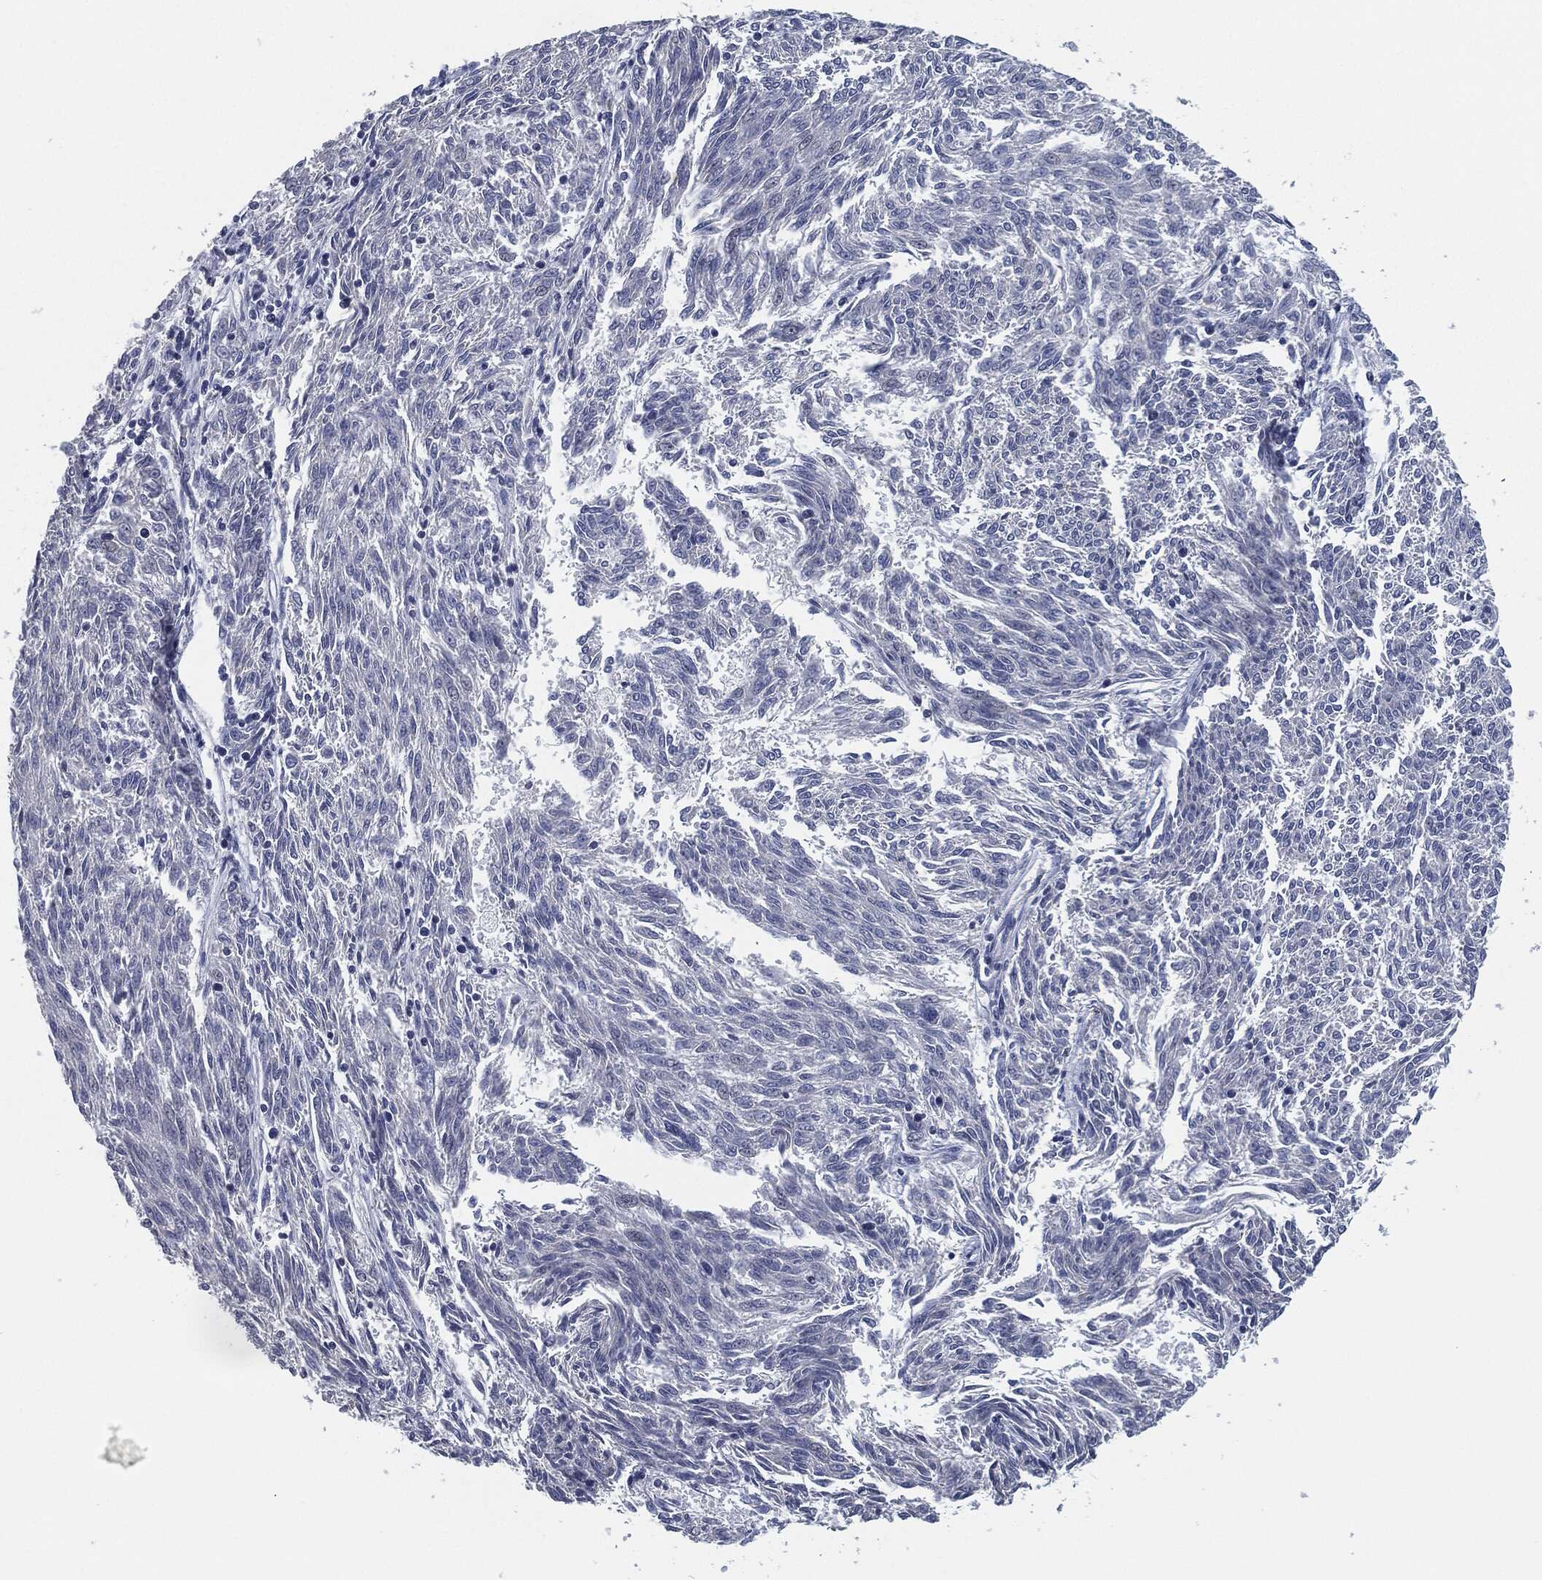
{"staining": {"intensity": "negative", "quantity": "none", "location": "none"}, "tissue": "melanoma", "cell_type": "Tumor cells", "image_type": "cancer", "snomed": [{"axis": "morphology", "description": "Malignant melanoma, NOS"}, {"axis": "topography", "description": "Skin"}], "caption": "A histopathology image of human malignant melanoma is negative for staining in tumor cells. (Brightfield microscopy of DAB immunohistochemistry at high magnification).", "gene": "PROM1", "patient": {"sex": "female", "age": 72}}